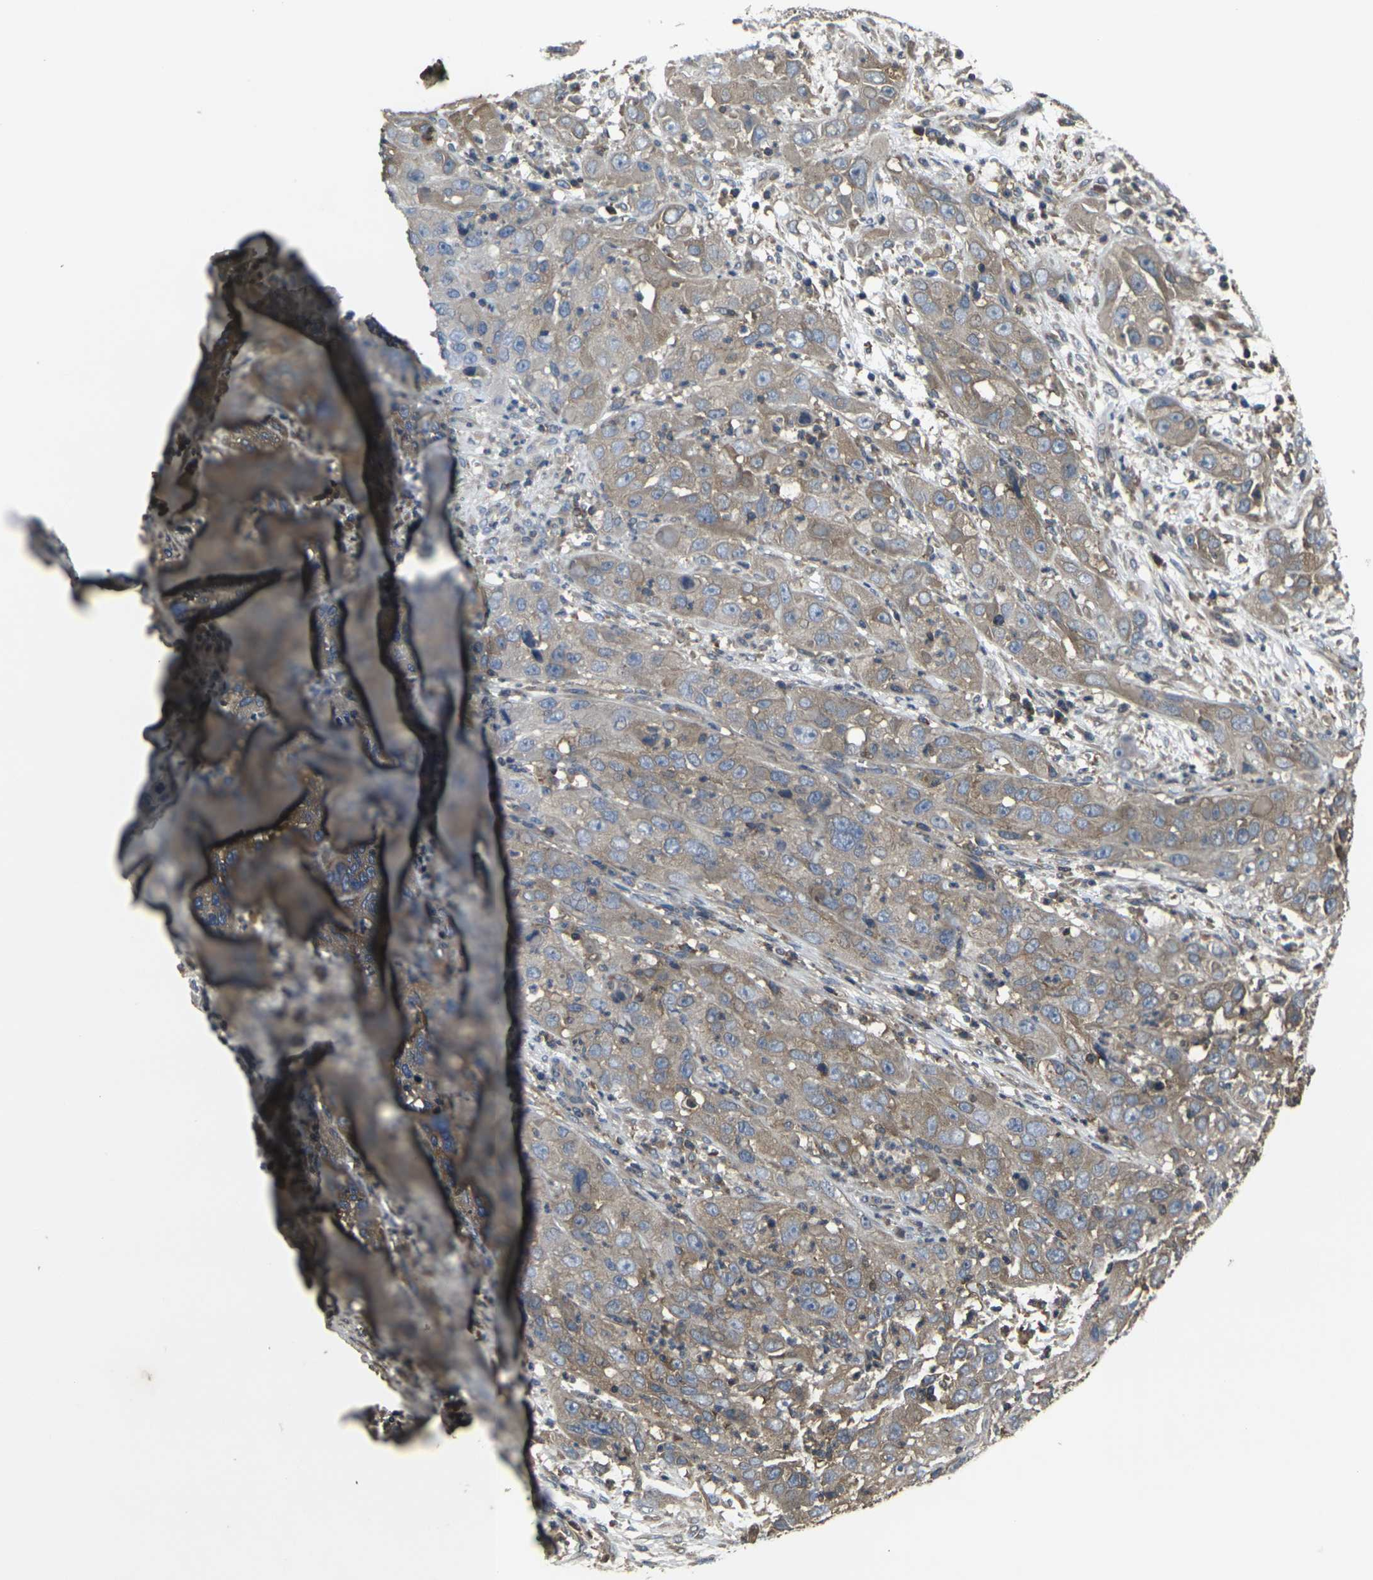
{"staining": {"intensity": "weak", "quantity": ">75%", "location": "cytoplasmic/membranous"}, "tissue": "cervical cancer", "cell_type": "Tumor cells", "image_type": "cancer", "snomed": [{"axis": "morphology", "description": "Squamous cell carcinoma, NOS"}, {"axis": "topography", "description": "Cervix"}], "caption": "About >75% of tumor cells in human cervical squamous cell carcinoma demonstrate weak cytoplasmic/membranous protein staining as visualized by brown immunohistochemical staining.", "gene": "PRKACB", "patient": {"sex": "female", "age": 32}}